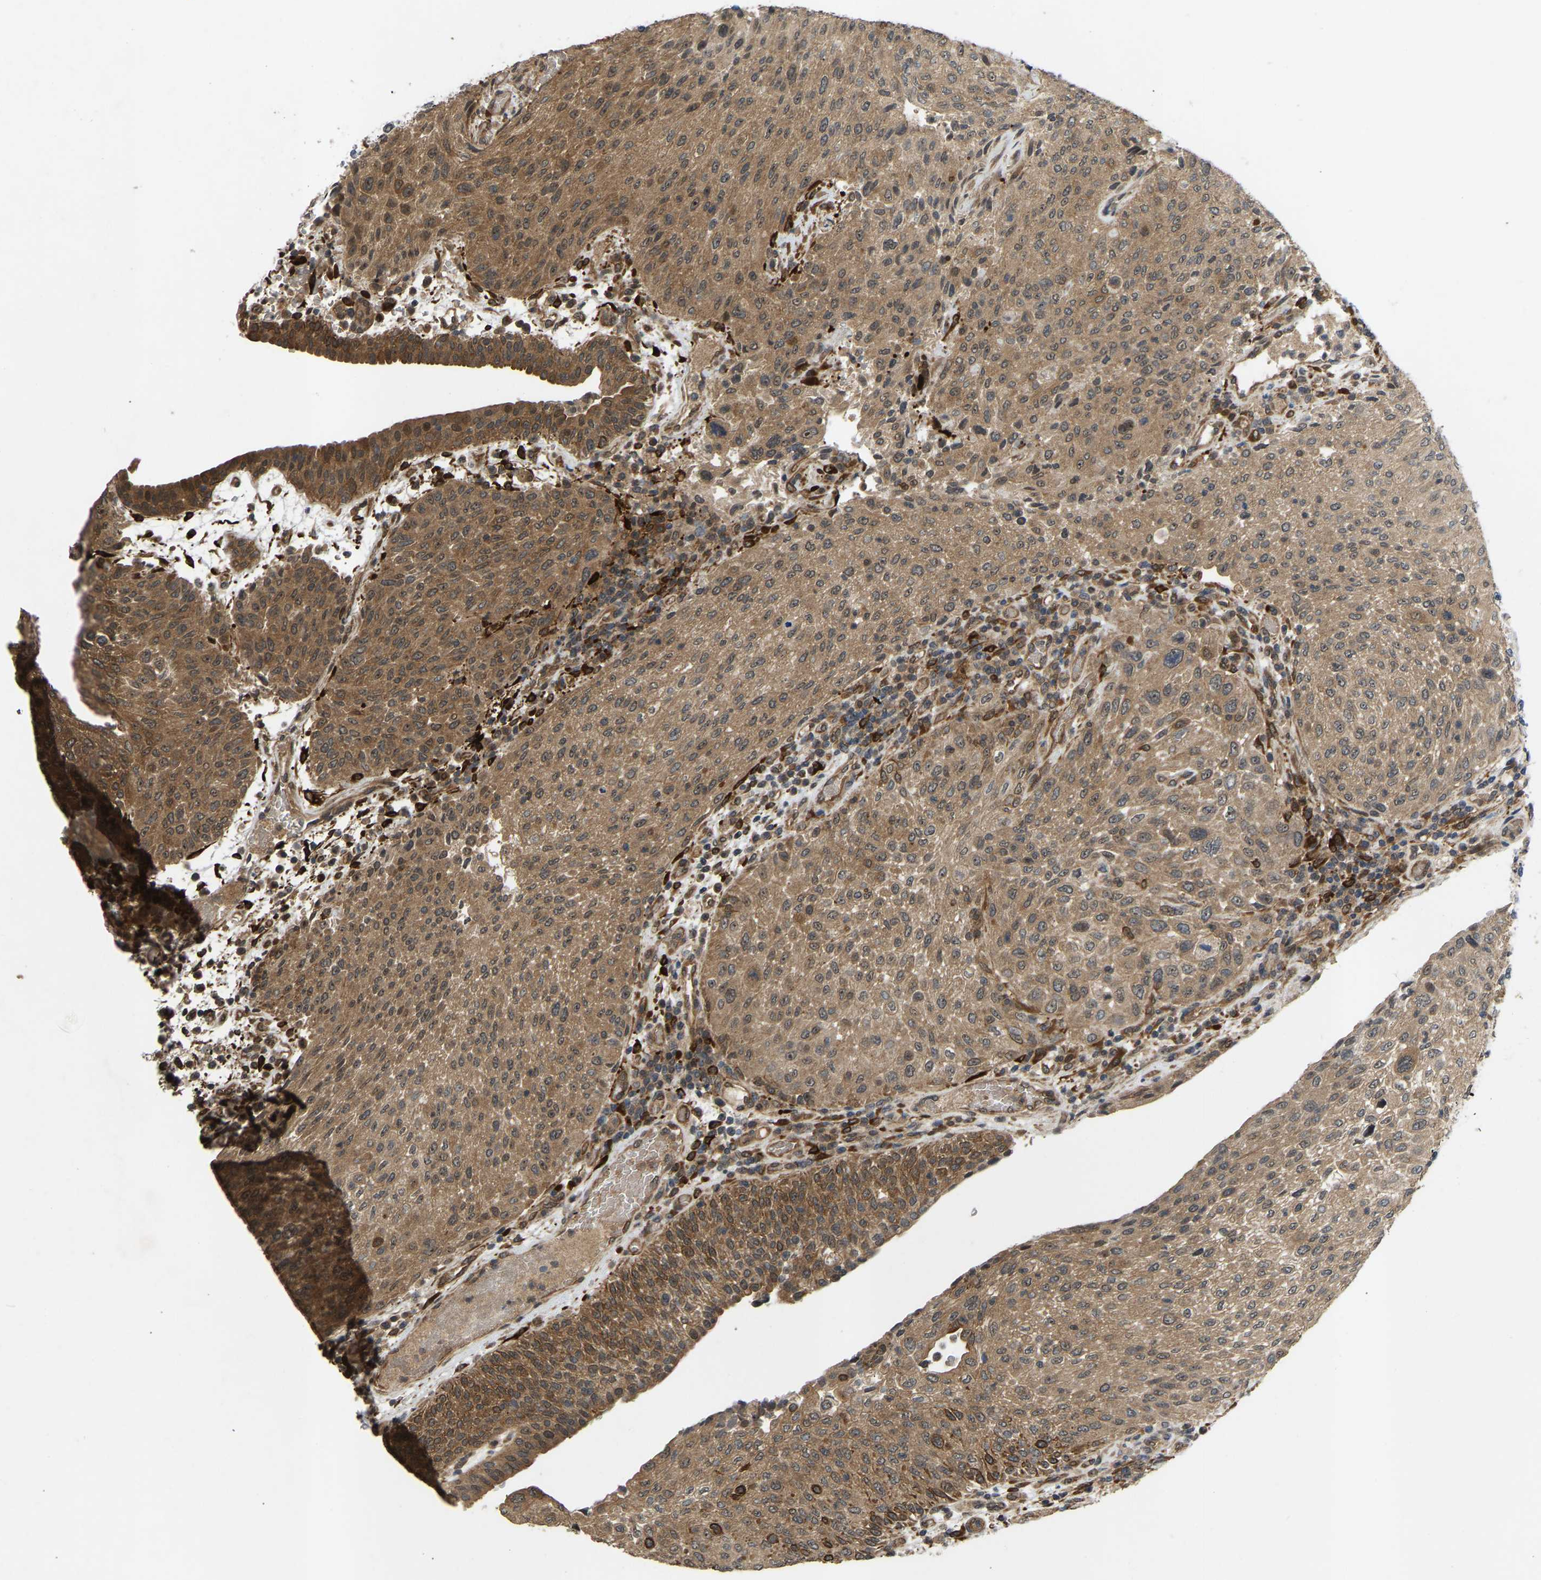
{"staining": {"intensity": "moderate", "quantity": ">75%", "location": "cytoplasmic/membranous,nuclear"}, "tissue": "urothelial cancer", "cell_type": "Tumor cells", "image_type": "cancer", "snomed": [{"axis": "morphology", "description": "Urothelial carcinoma, Low grade"}, {"axis": "morphology", "description": "Urothelial carcinoma, High grade"}, {"axis": "topography", "description": "Urinary bladder"}], "caption": "Urothelial carcinoma (low-grade) stained for a protein (brown) demonstrates moderate cytoplasmic/membranous and nuclear positive expression in approximately >75% of tumor cells.", "gene": "LIMK2", "patient": {"sex": "male", "age": 35}}